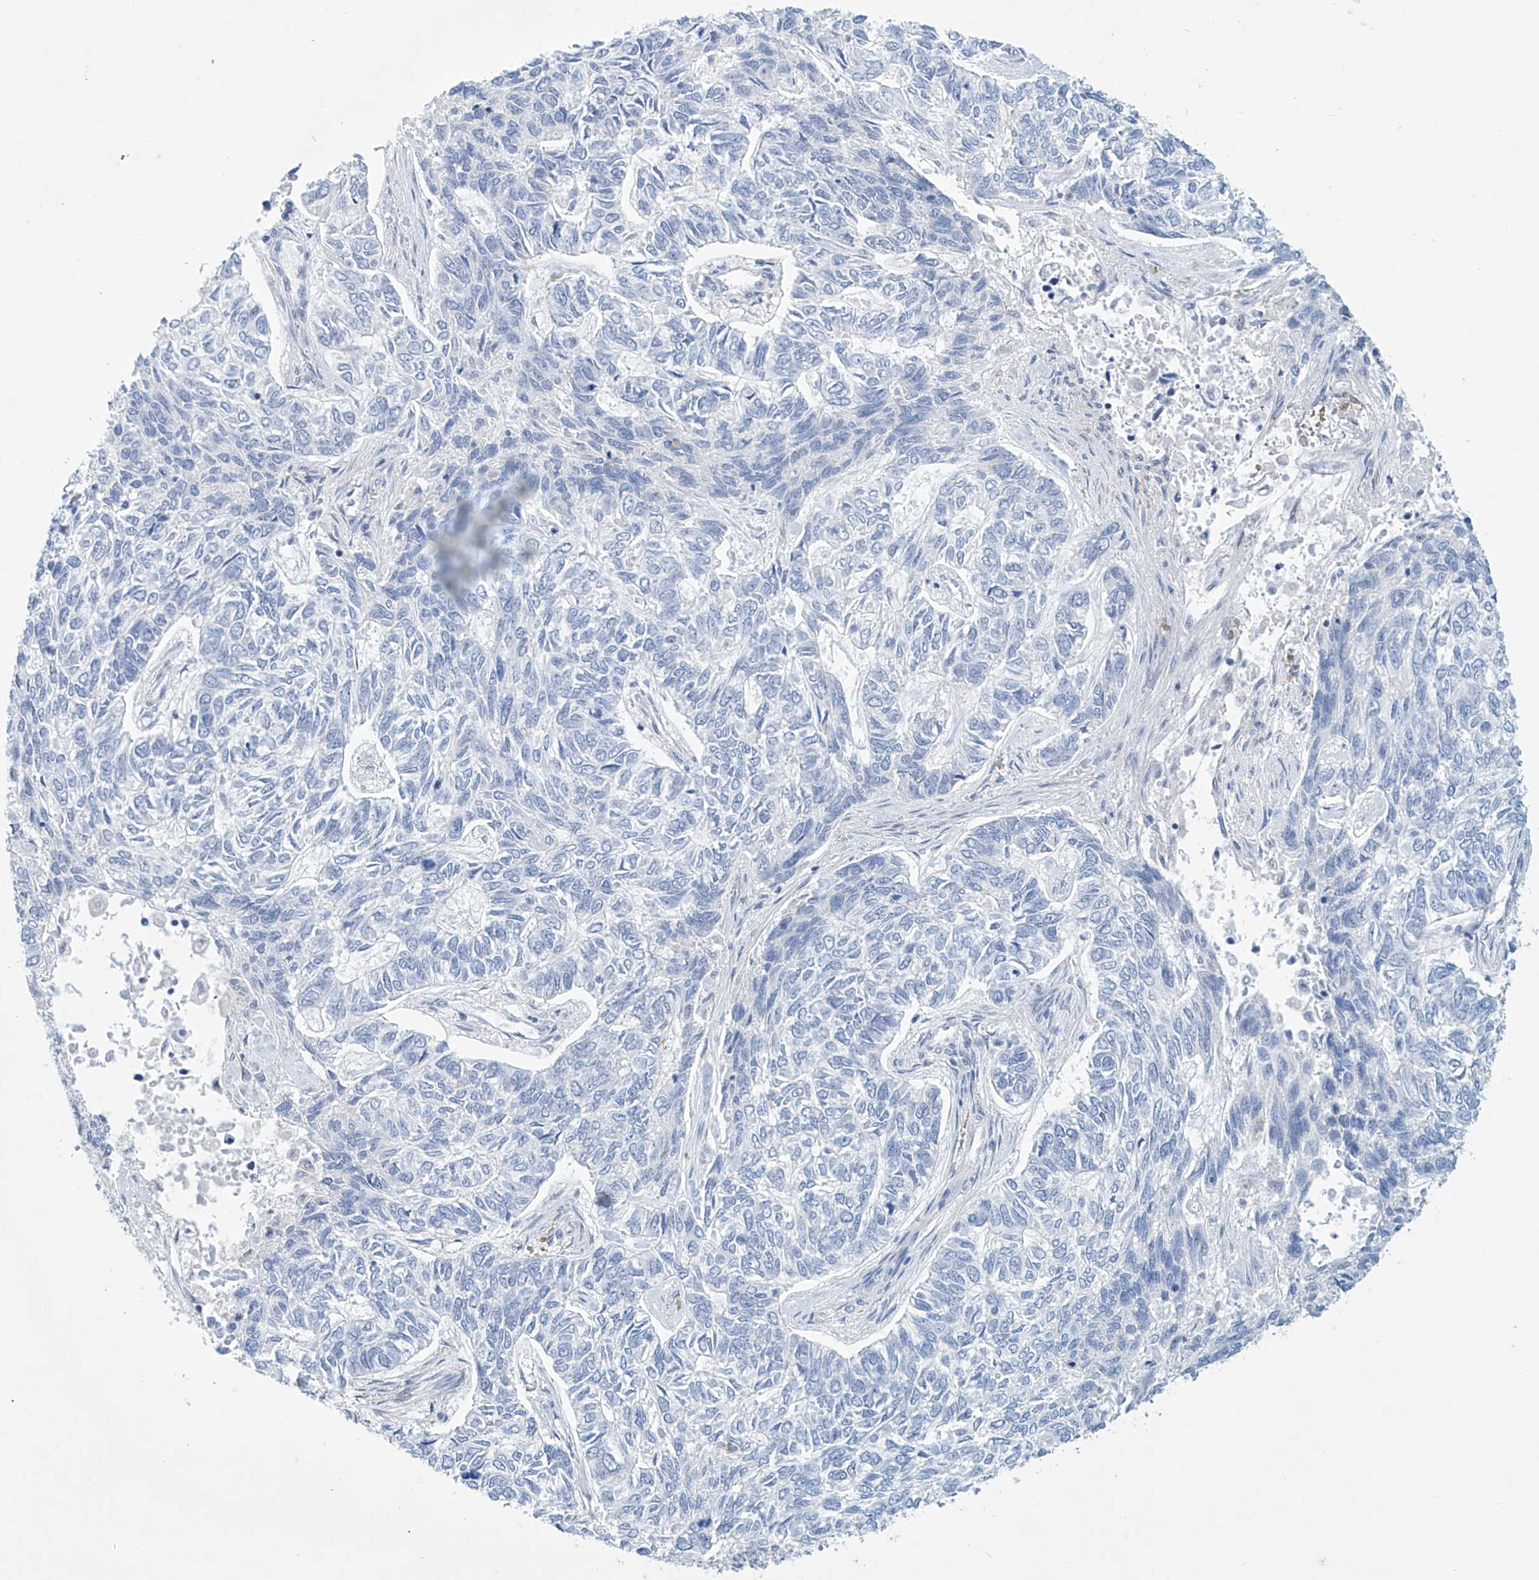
{"staining": {"intensity": "negative", "quantity": "none", "location": "none"}, "tissue": "skin cancer", "cell_type": "Tumor cells", "image_type": "cancer", "snomed": [{"axis": "morphology", "description": "Basal cell carcinoma"}, {"axis": "topography", "description": "Skin"}], "caption": "This is a photomicrograph of immunohistochemistry staining of basal cell carcinoma (skin), which shows no expression in tumor cells.", "gene": "SLC35A5", "patient": {"sex": "female", "age": 65}}